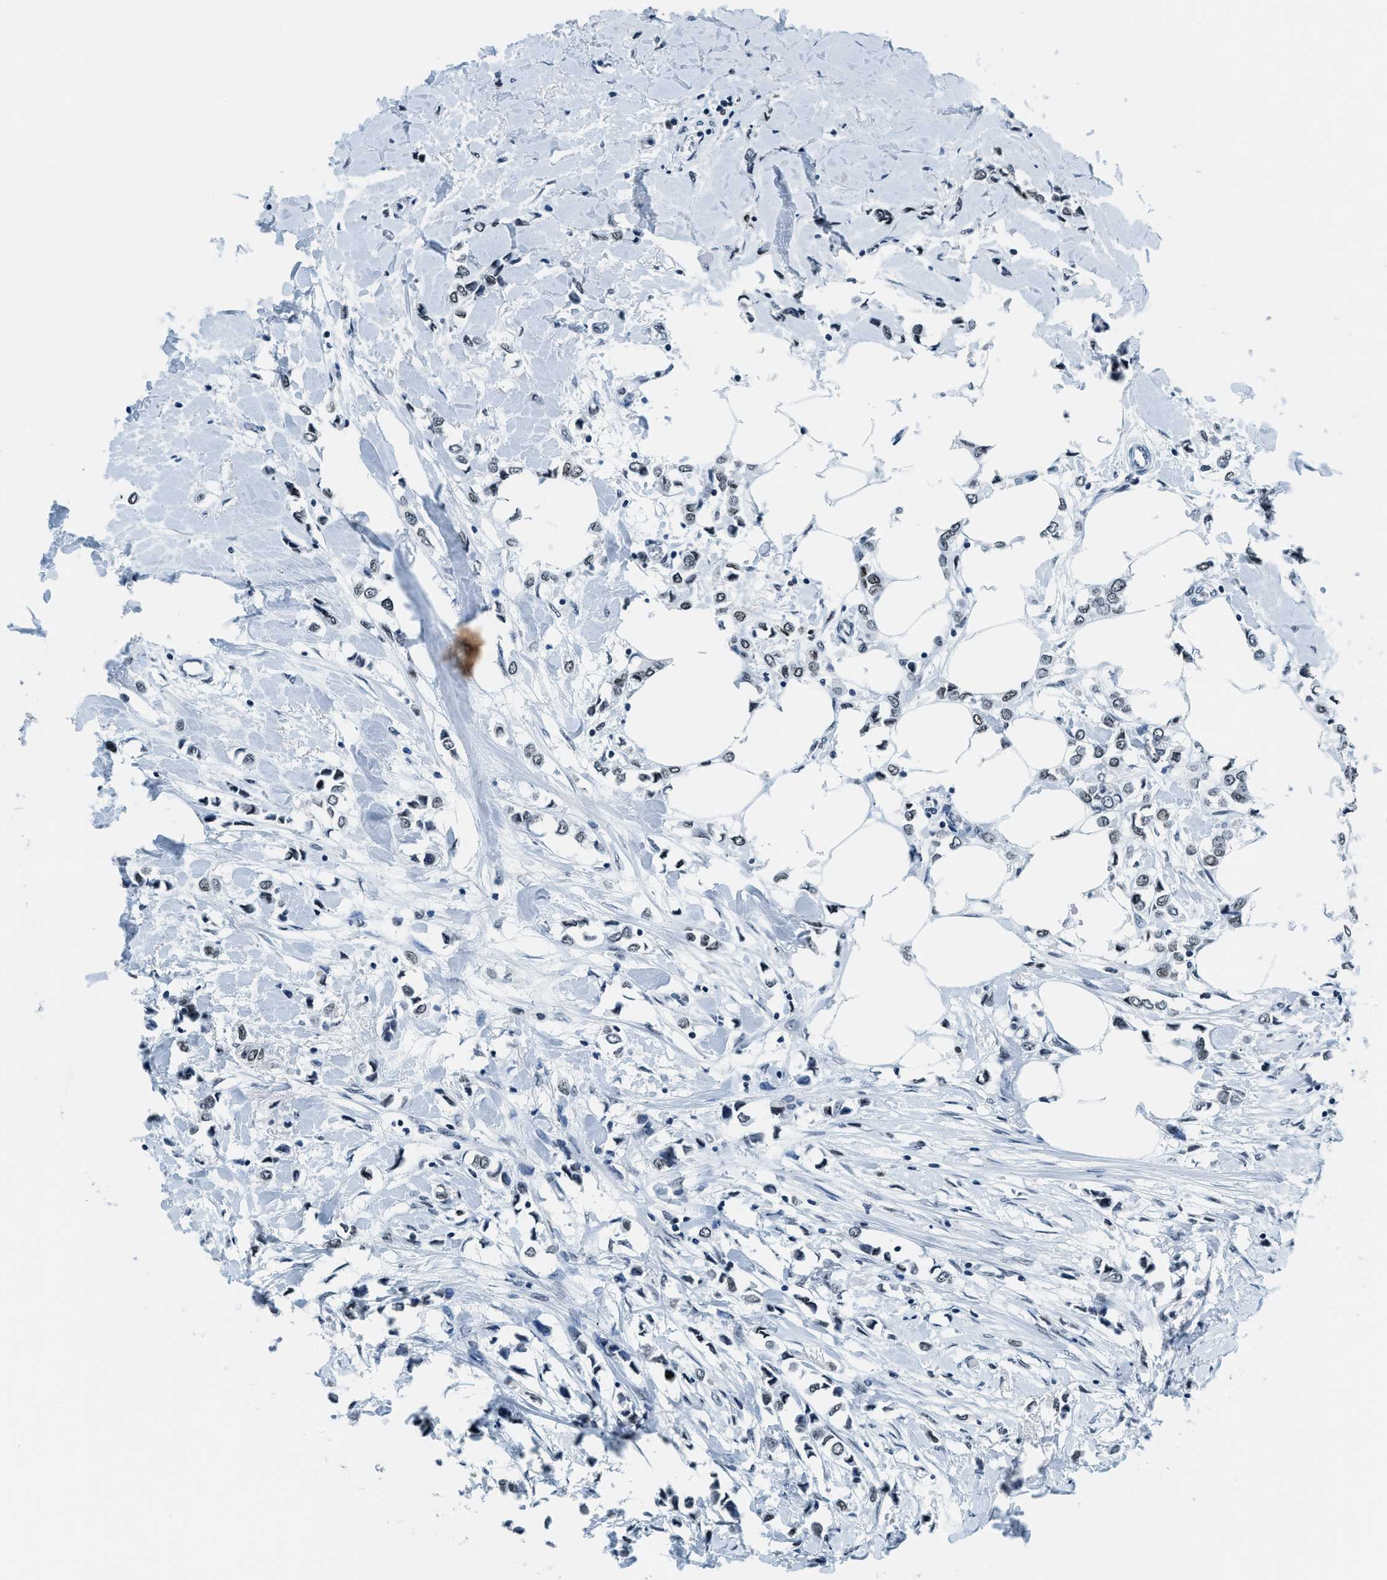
{"staining": {"intensity": "weak", "quantity": "<25%", "location": "nuclear"}, "tissue": "breast cancer", "cell_type": "Tumor cells", "image_type": "cancer", "snomed": [{"axis": "morphology", "description": "Lobular carcinoma"}, {"axis": "topography", "description": "Breast"}], "caption": "Breast lobular carcinoma was stained to show a protein in brown. There is no significant expression in tumor cells. (Brightfield microscopy of DAB (3,3'-diaminobenzidine) immunohistochemistry (IHC) at high magnification).", "gene": "TOP1", "patient": {"sex": "female", "age": 51}}